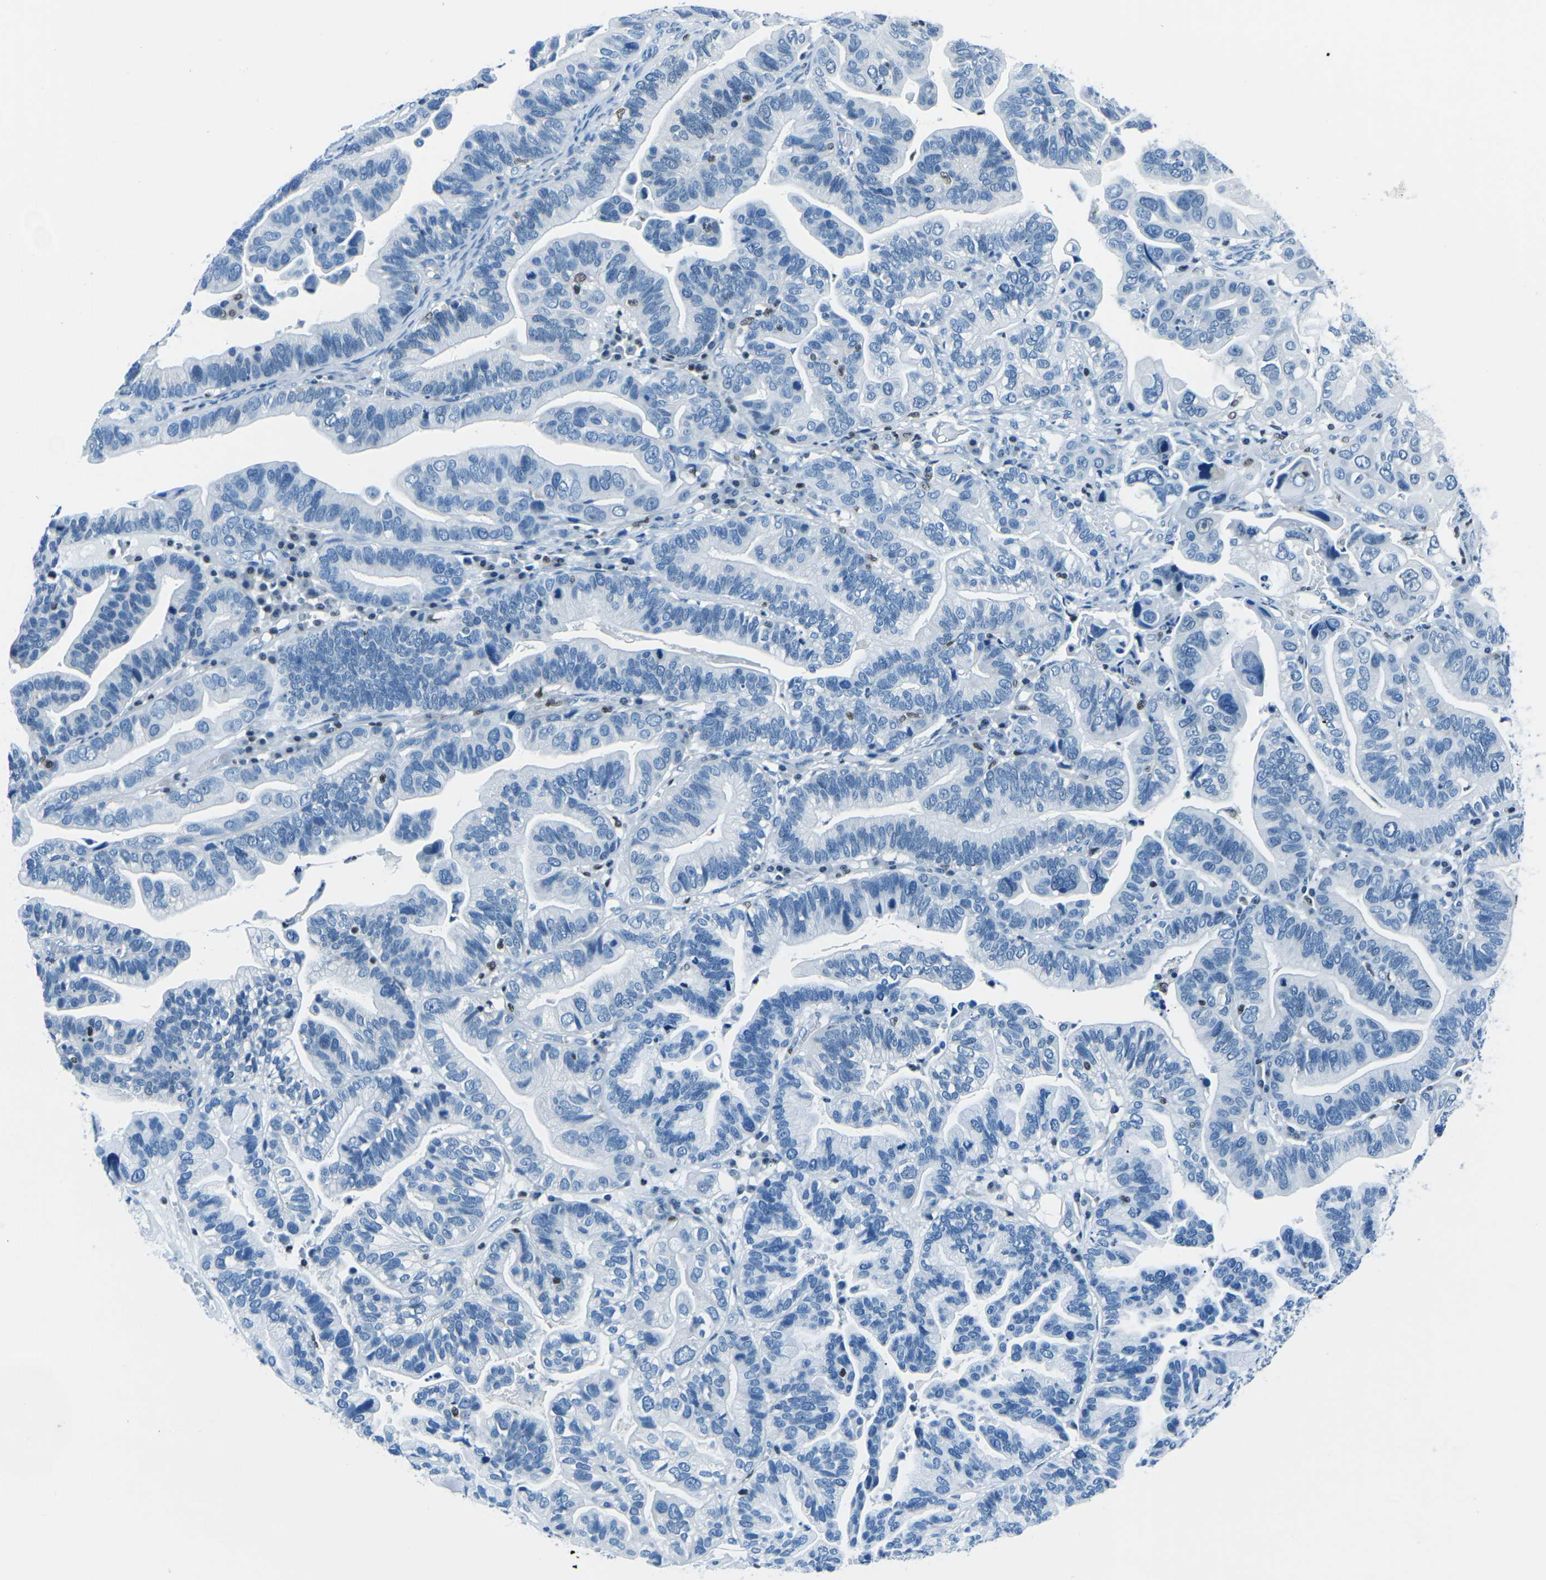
{"staining": {"intensity": "negative", "quantity": "none", "location": "none"}, "tissue": "ovarian cancer", "cell_type": "Tumor cells", "image_type": "cancer", "snomed": [{"axis": "morphology", "description": "Cystadenocarcinoma, serous, NOS"}, {"axis": "topography", "description": "Ovary"}], "caption": "The immunohistochemistry (IHC) histopathology image has no significant expression in tumor cells of ovarian cancer (serous cystadenocarcinoma) tissue. (DAB immunohistochemistry visualized using brightfield microscopy, high magnification).", "gene": "CELF2", "patient": {"sex": "female", "age": 56}}